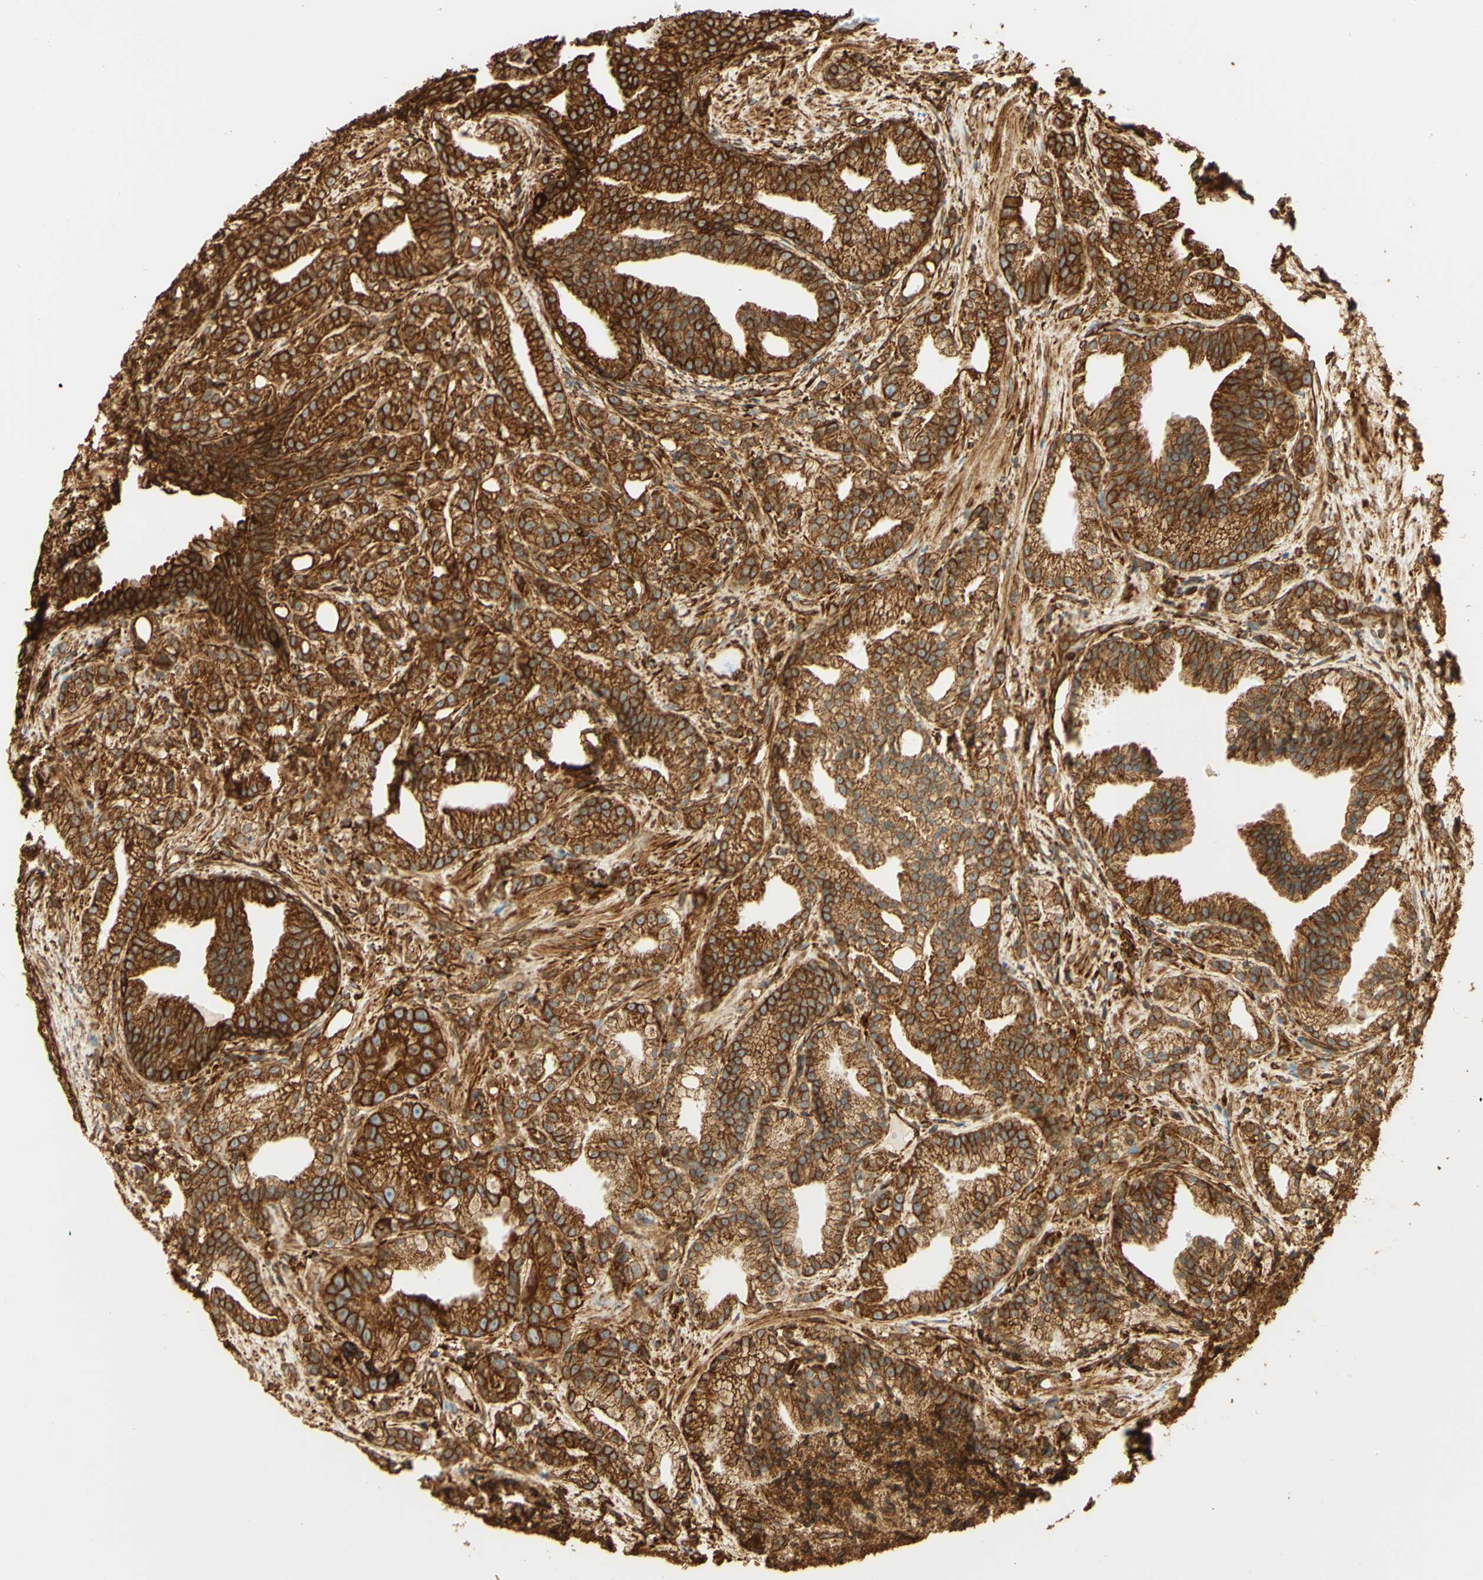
{"staining": {"intensity": "moderate", "quantity": ">75%", "location": "cytoplasmic/membranous"}, "tissue": "prostate cancer", "cell_type": "Tumor cells", "image_type": "cancer", "snomed": [{"axis": "morphology", "description": "Adenocarcinoma, Low grade"}, {"axis": "topography", "description": "Prostate"}], "caption": "IHC image of adenocarcinoma (low-grade) (prostate) stained for a protein (brown), which shows medium levels of moderate cytoplasmic/membranous positivity in about >75% of tumor cells.", "gene": "CANX", "patient": {"sex": "male", "age": 89}}